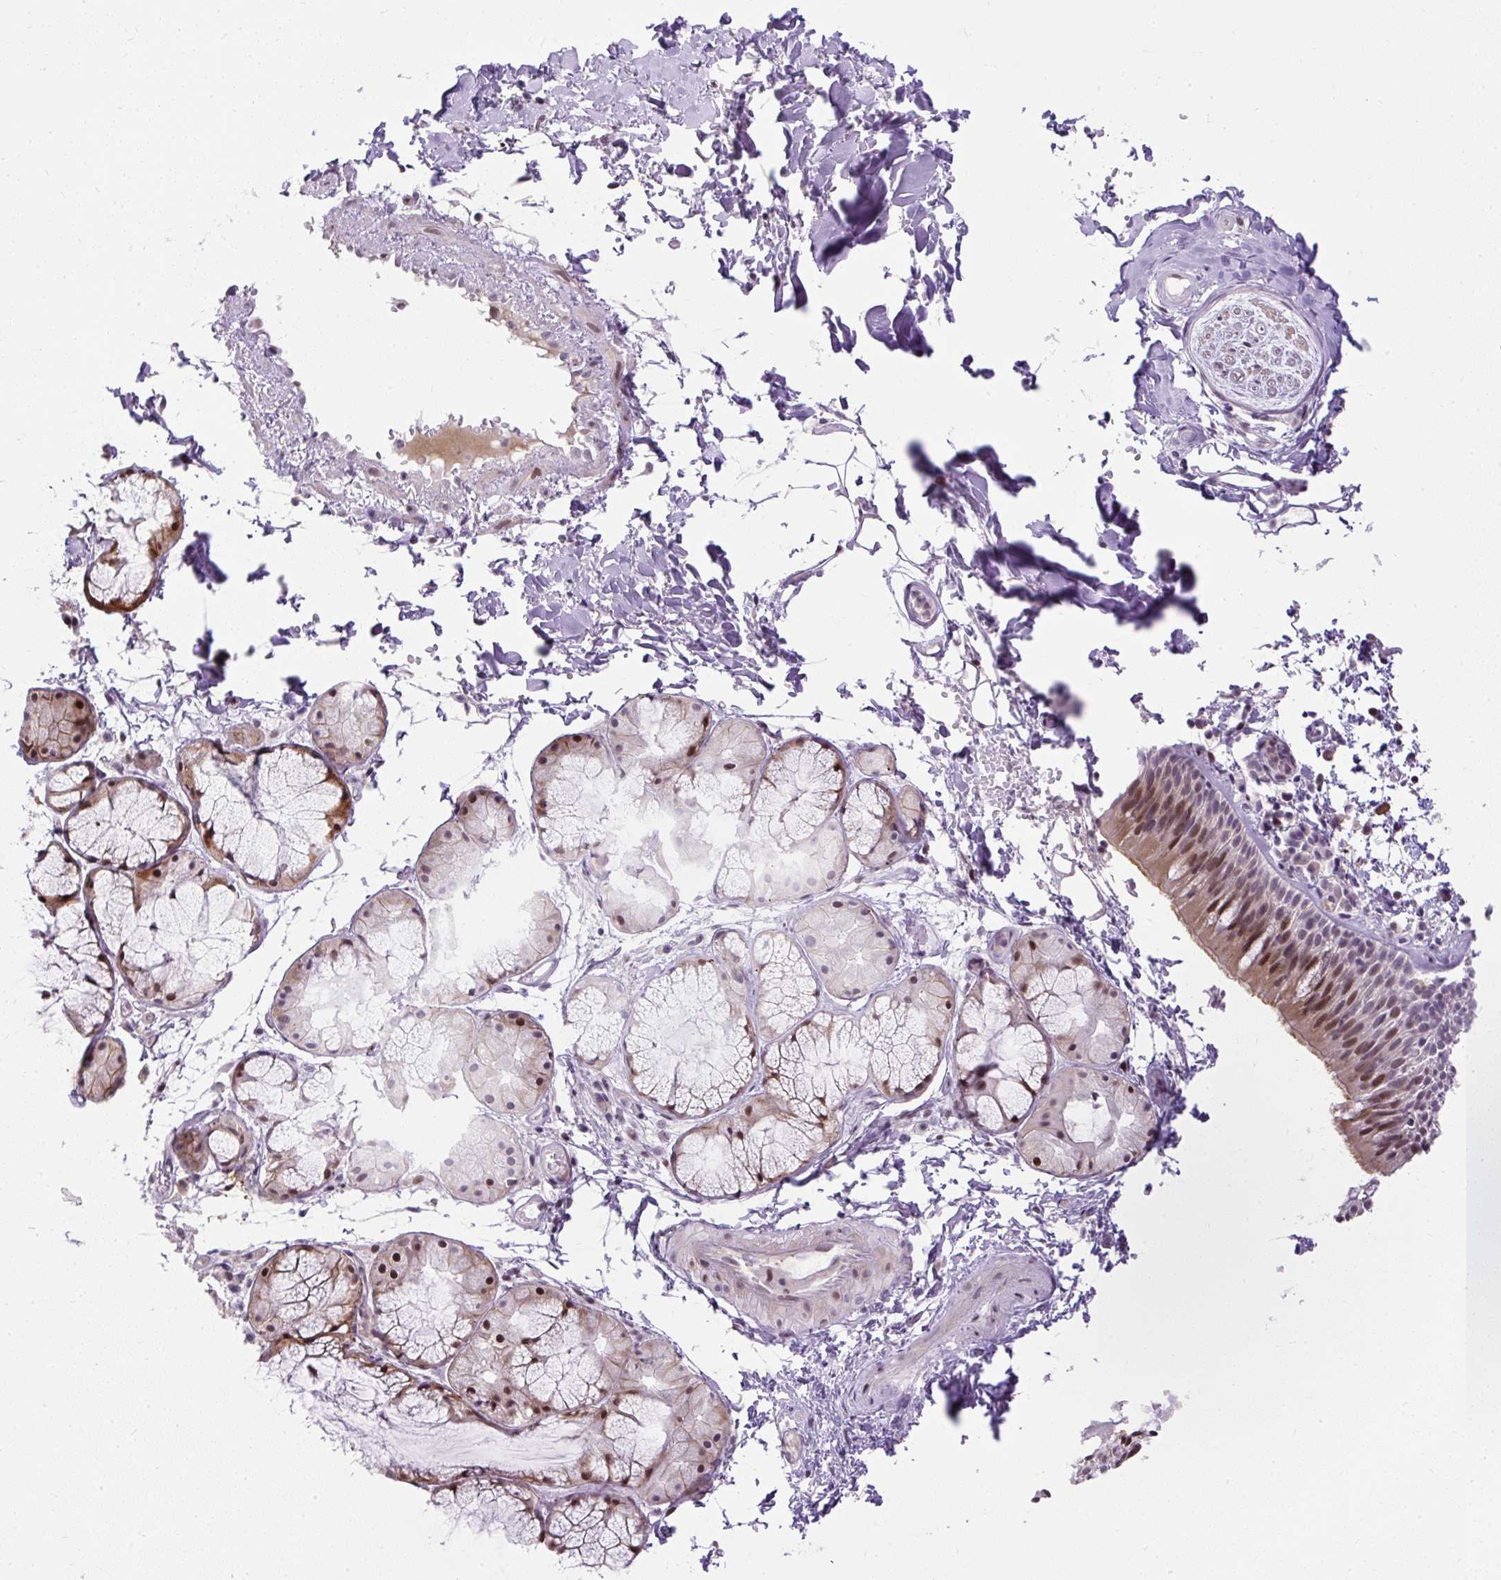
{"staining": {"intensity": "moderate", "quantity": "25%-75%", "location": "nuclear"}, "tissue": "nasopharynx", "cell_type": "Respiratory epithelial cells", "image_type": "normal", "snomed": [{"axis": "morphology", "description": "Normal tissue, NOS"}, {"axis": "topography", "description": "Cartilage tissue"}, {"axis": "topography", "description": "Nasopharynx"}, {"axis": "topography", "description": "Thyroid gland"}], "caption": "This photomicrograph shows benign nasopharynx stained with immunohistochemistry to label a protein in brown. The nuclear of respiratory epithelial cells show moderate positivity for the protein. Nuclei are counter-stained blue.", "gene": "ARHGEF18", "patient": {"sex": "male", "age": 63}}